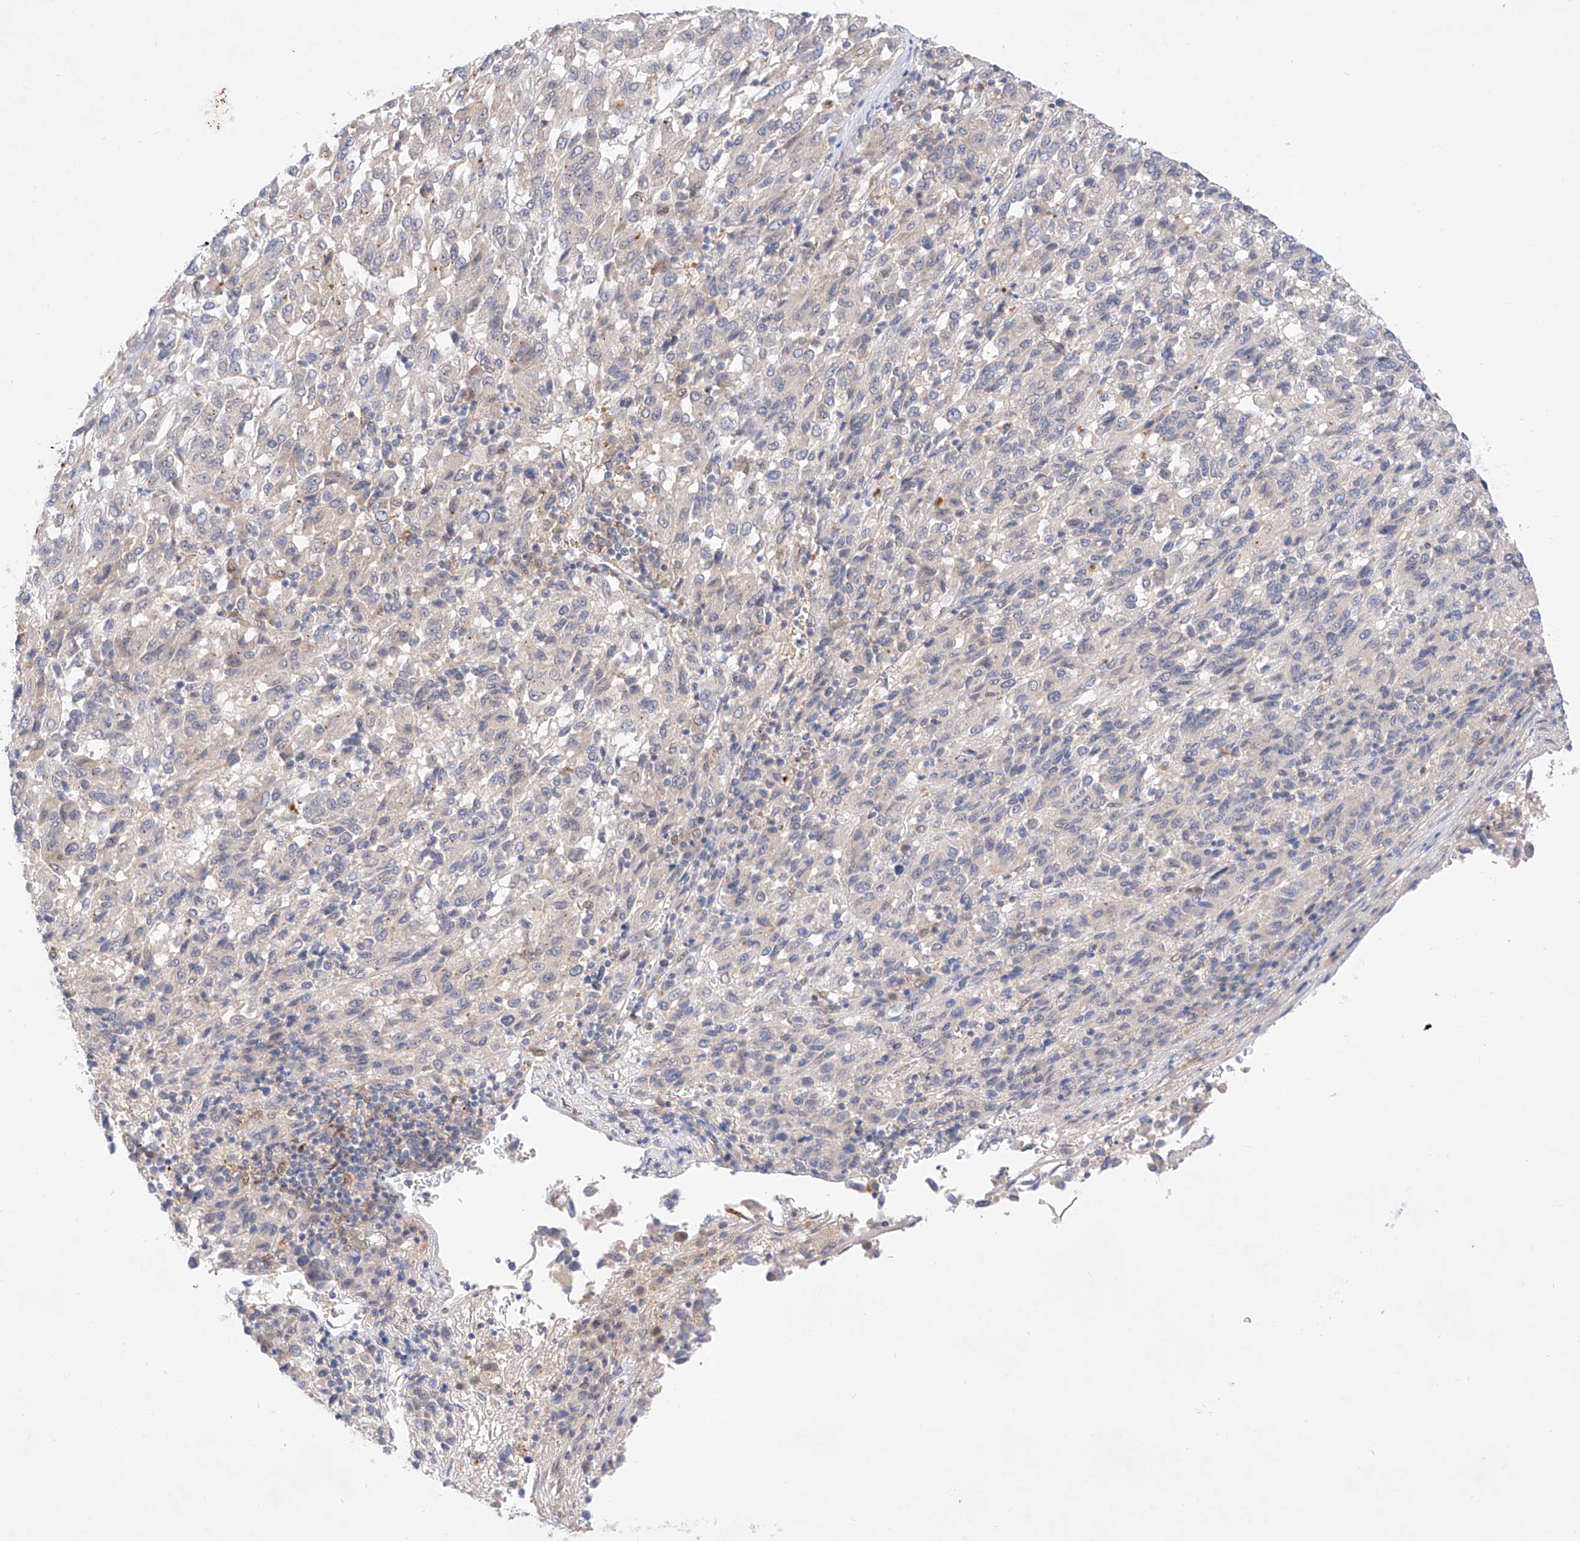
{"staining": {"intensity": "negative", "quantity": "none", "location": "none"}, "tissue": "melanoma", "cell_type": "Tumor cells", "image_type": "cancer", "snomed": [{"axis": "morphology", "description": "Malignant melanoma, Metastatic site"}, {"axis": "topography", "description": "Lung"}], "caption": "DAB (3,3'-diaminobenzidine) immunohistochemical staining of melanoma exhibits no significant positivity in tumor cells.", "gene": "ZNF124", "patient": {"sex": "male", "age": 64}}